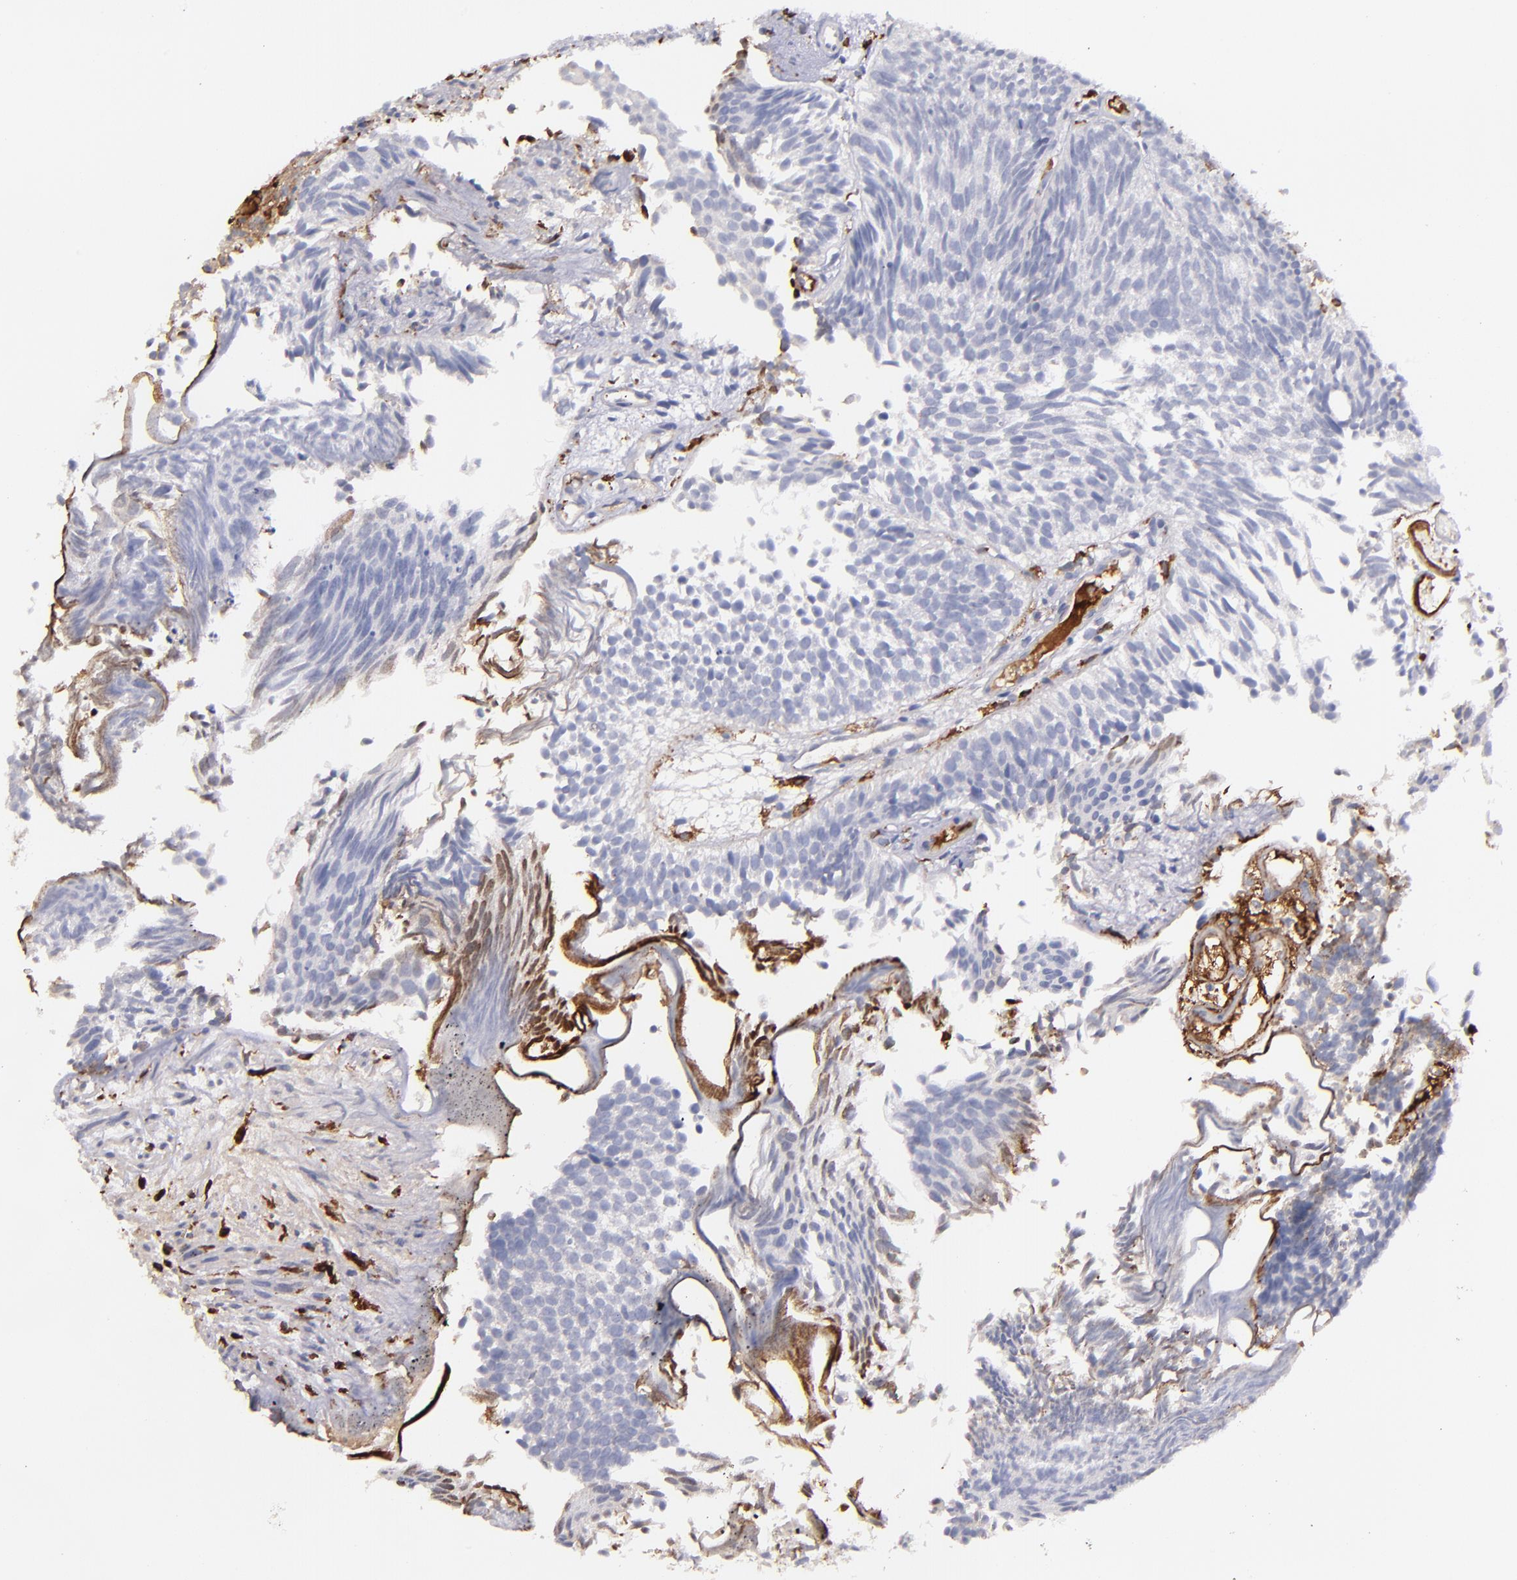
{"staining": {"intensity": "negative", "quantity": "none", "location": "none"}, "tissue": "urothelial cancer", "cell_type": "Tumor cells", "image_type": "cancer", "snomed": [{"axis": "morphology", "description": "Urothelial carcinoma, Low grade"}, {"axis": "topography", "description": "Urinary bladder"}], "caption": "Tumor cells show no significant protein staining in urothelial cancer.", "gene": "C1QA", "patient": {"sex": "male", "age": 84}}